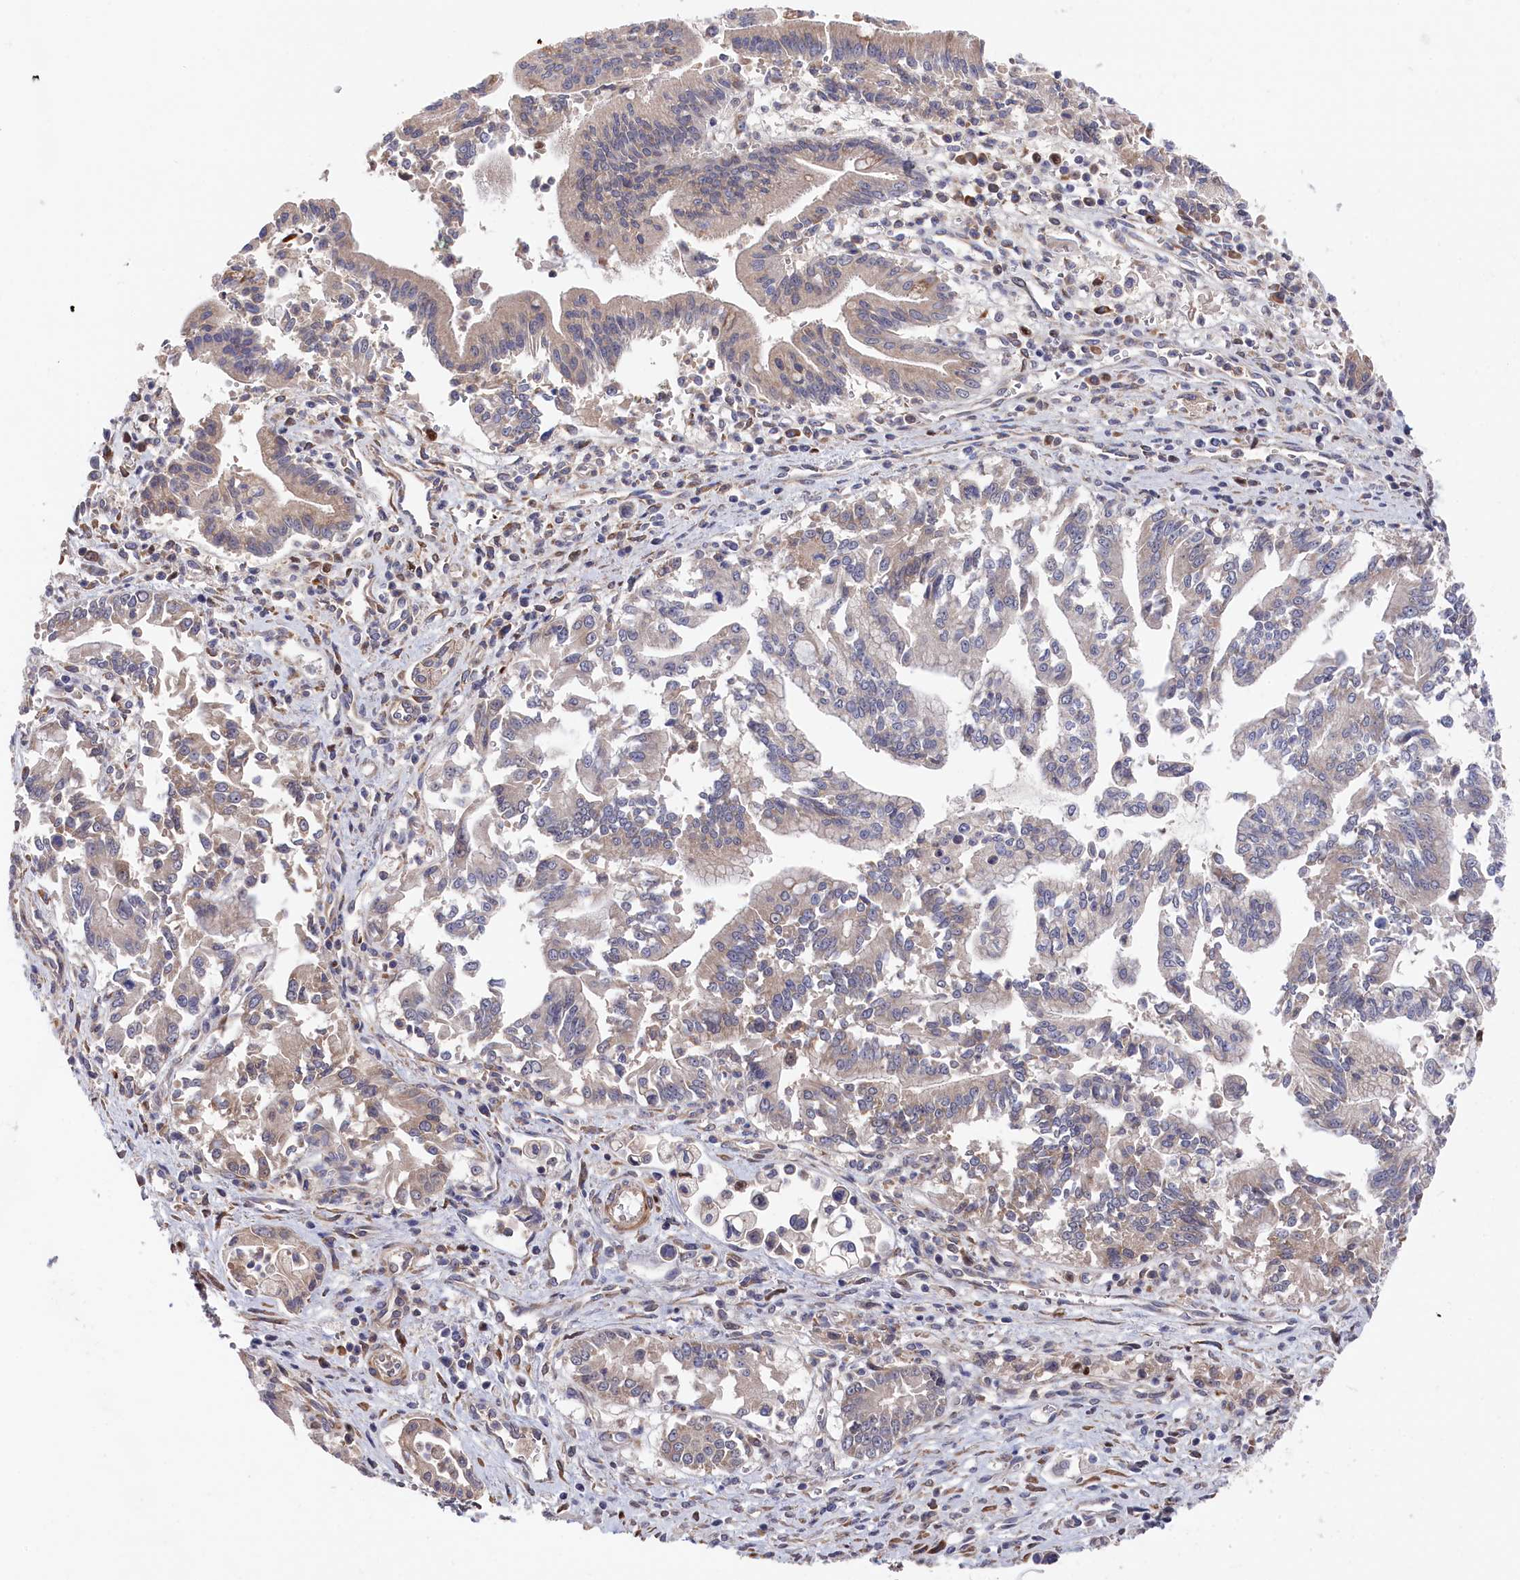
{"staining": {"intensity": "weak", "quantity": "25%-75%", "location": "cytoplasmic/membranous"}, "tissue": "pancreatic cancer", "cell_type": "Tumor cells", "image_type": "cancer", "snomed": [{"axis": "morphology", "description": "Adenocarcinoma, NOS"}, {"axis": "topography", "description": "Pancreas"}], "caption": "Human pancreatic cancer (adenocarcinoma) stained with a protein marker exhibits weak staining in tumor cells.", "gene": "CYB5D2", "patient": {"sex": "male", "age": 78}}